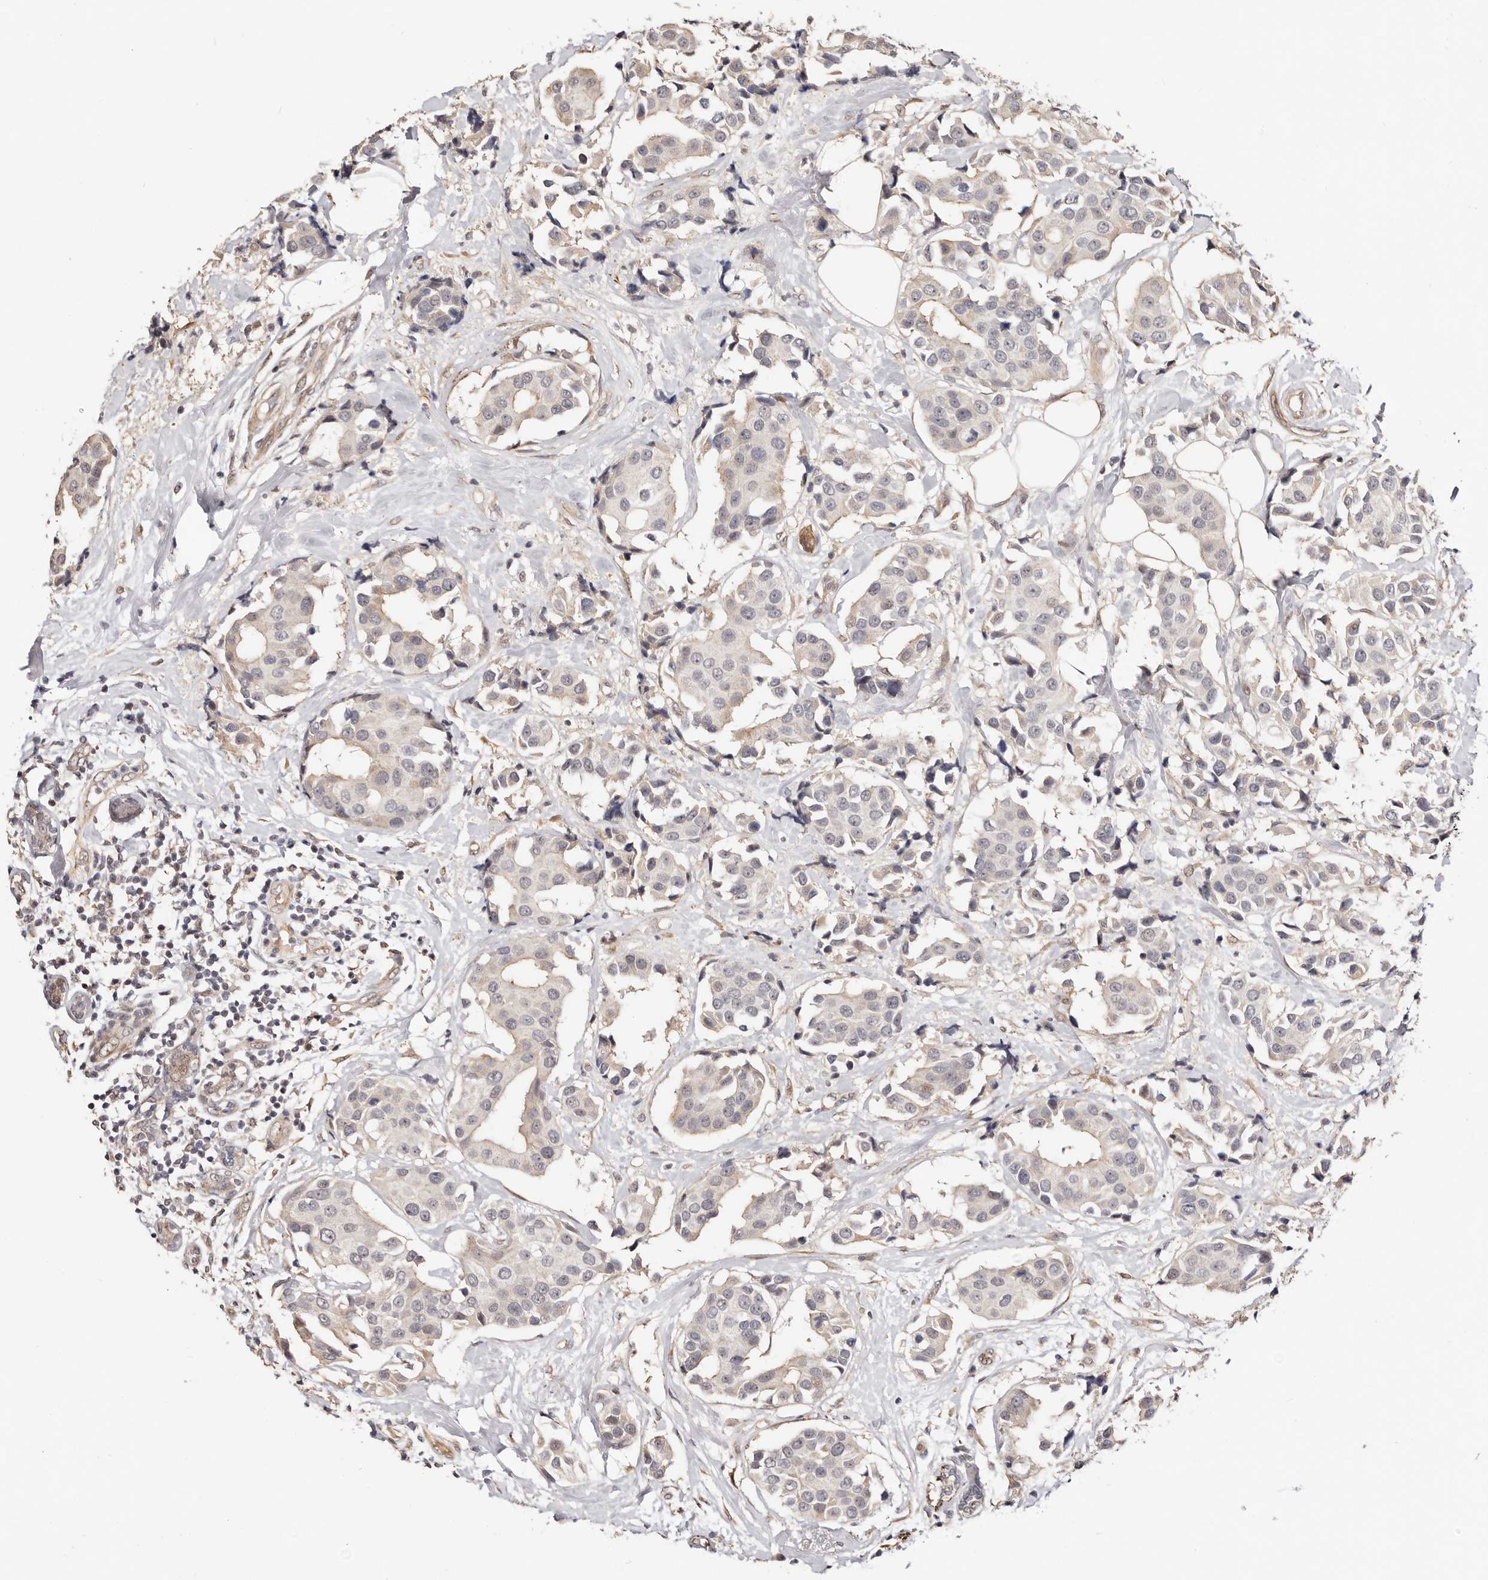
{"staining": {"intensity": "negative", "quantity": "none", "location": "none"}, "tissue": "breast cancer", "cell_type": "Tumor cells", "image_type": "cancer", "snomed": [{"axis": "morphology", "description": "Normal tissue, NOS"}, {"axis": "morphology", "description": "Duct carcinoma"}, {"axis": "topography", "description": "Breast"}], "caption": "High magnification brightfield microscopy of breast invasive ductal carcinoma stained with DAB (brown) and counterstained with hematoxylin (blue): tumor cells show no significant staining.", "gene": "TRIP13", "patient": {"sex": "female", "age": 39}}